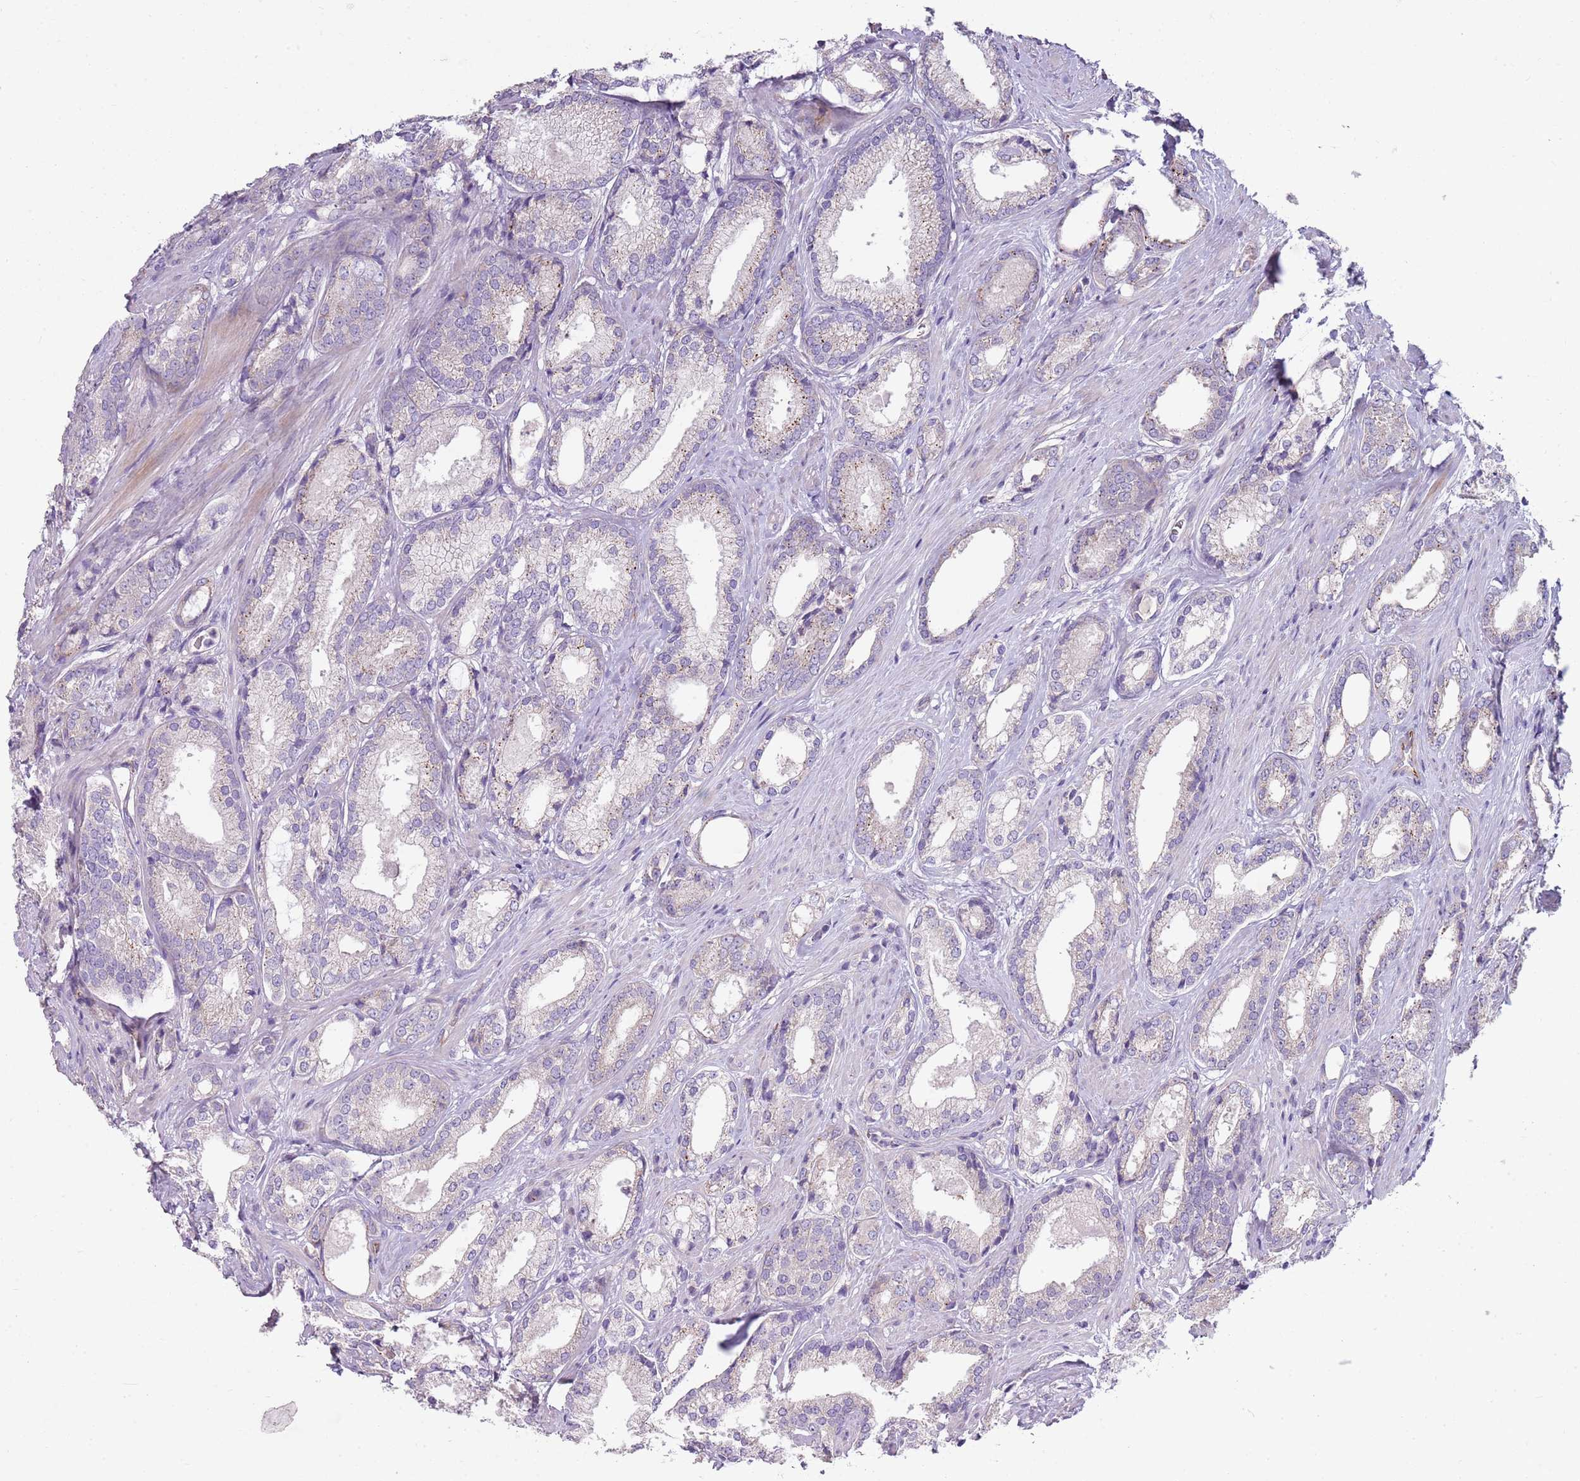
{"staining": {"intensity": "negative", "quantity": "none", "location": "none"}, "tissue": "prostate cancer", "cell_type": "Tumor cells", "image_type": "cancer", "snomed": [{"axis": "morphology", "description": "Adenocarcinoma, Low grade"}, {"axis": "topography", "description": "Prostate"}], "caption": "High magnification brightfield microscopy of prostate cancer (adenocarcinoma (low-grade)) stained with DAB (brown) and counterstained with hematoxylin (blue): tumor cells show no significant staining.", "gene": "ZNF583", "patient": {"sex": "male", "age": 68}}